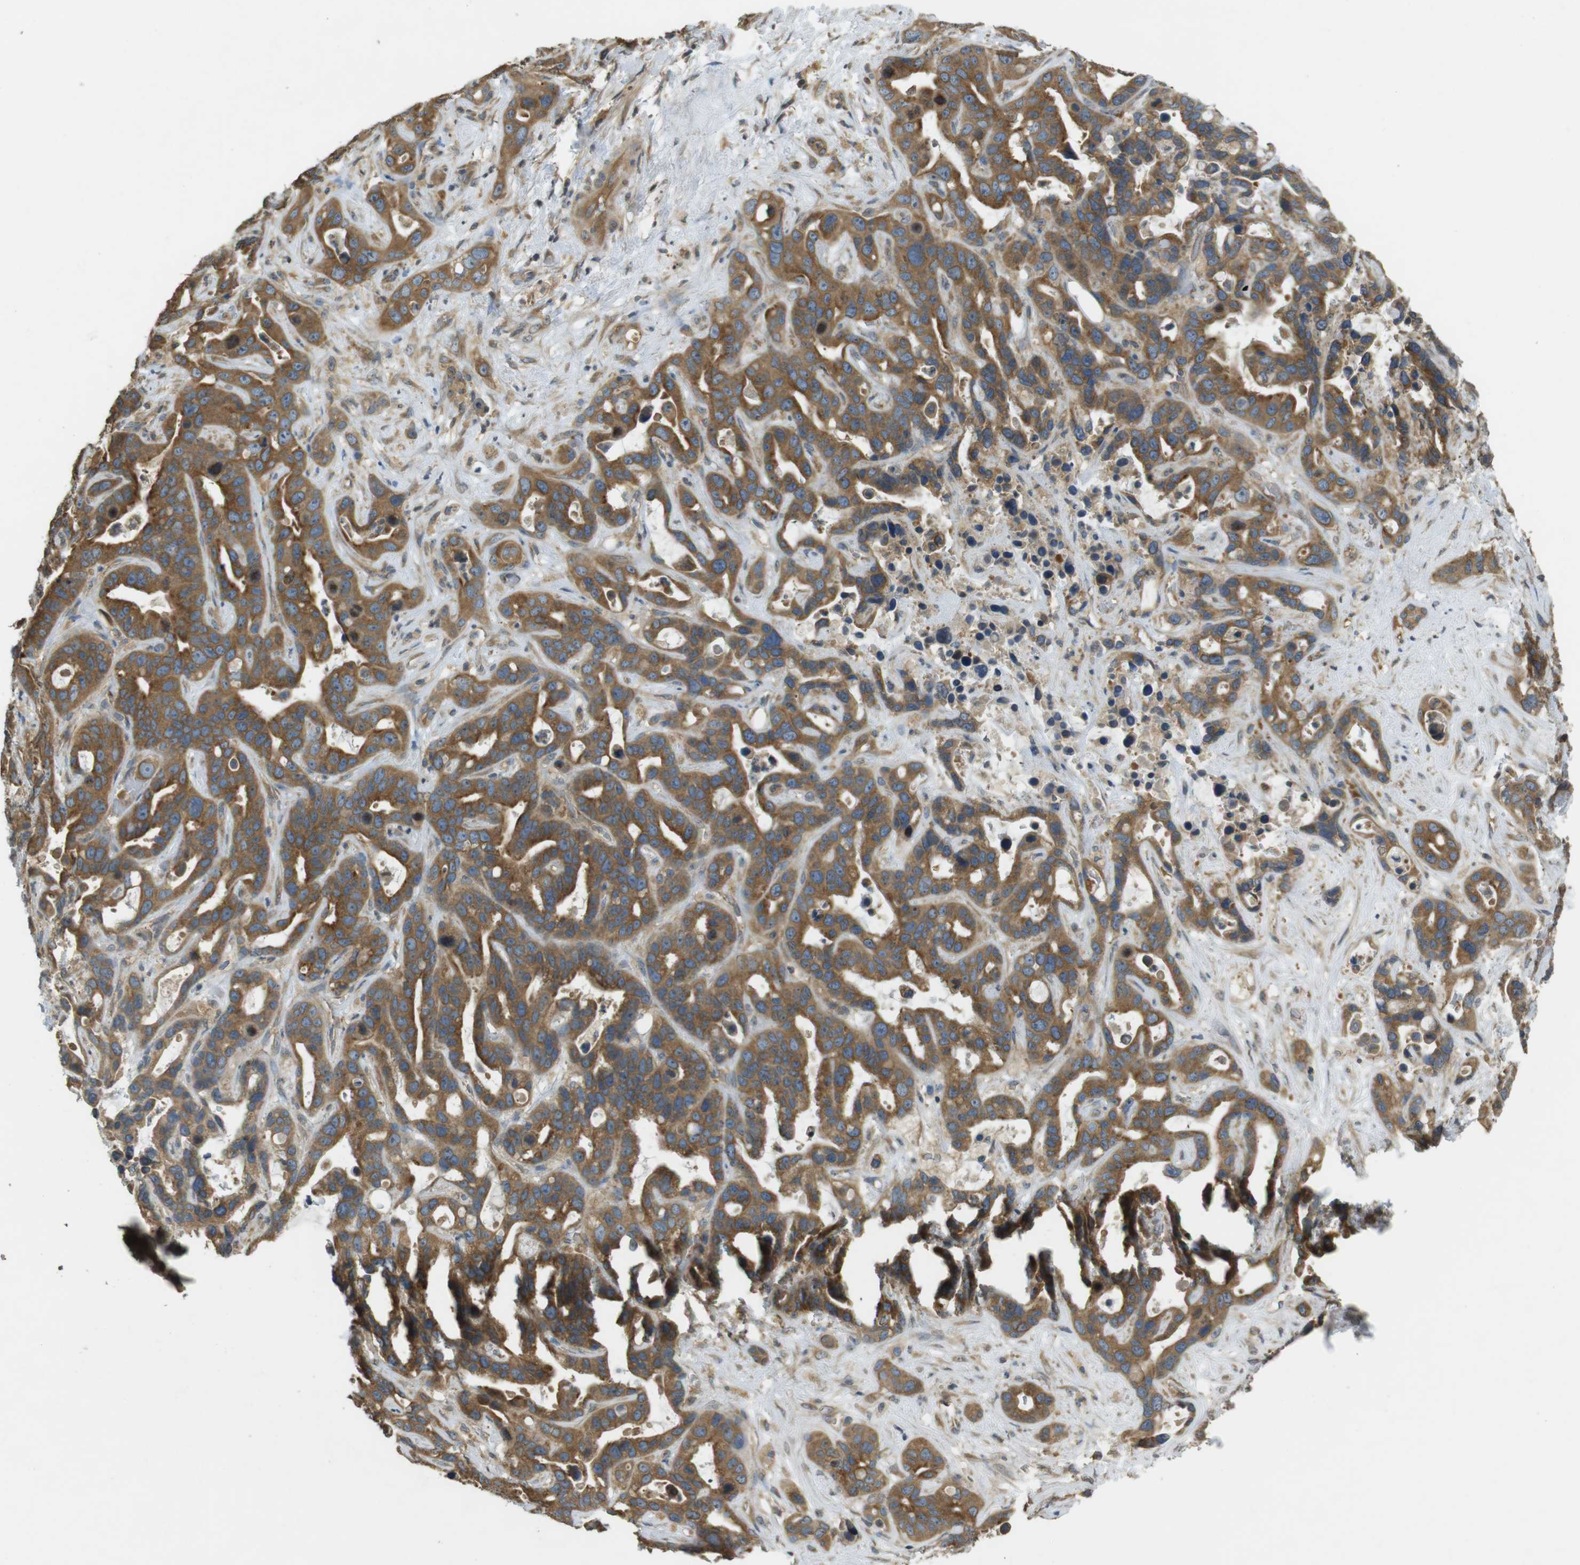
{"staining": {"intensity": "strong", "quantity": ">75%", "location": "cytoplasmic/membranous"}, "tissue": "liver cancer", "cell_type": "Tumor cells", "image_type": "cancer", "snomed": [{"axis": "morphology", "description": "Cholangiocarcinoma"}, {"axis": "topography", "description": "Liver"}], "caption": "Tumor cells reveal strong cytoplasmic/membranous positivity in about >75% of cells in liver cancer (cholangiocarcinoma).", "gene": "KIF5B", "patient": {"sex": "female", "age": 65}}